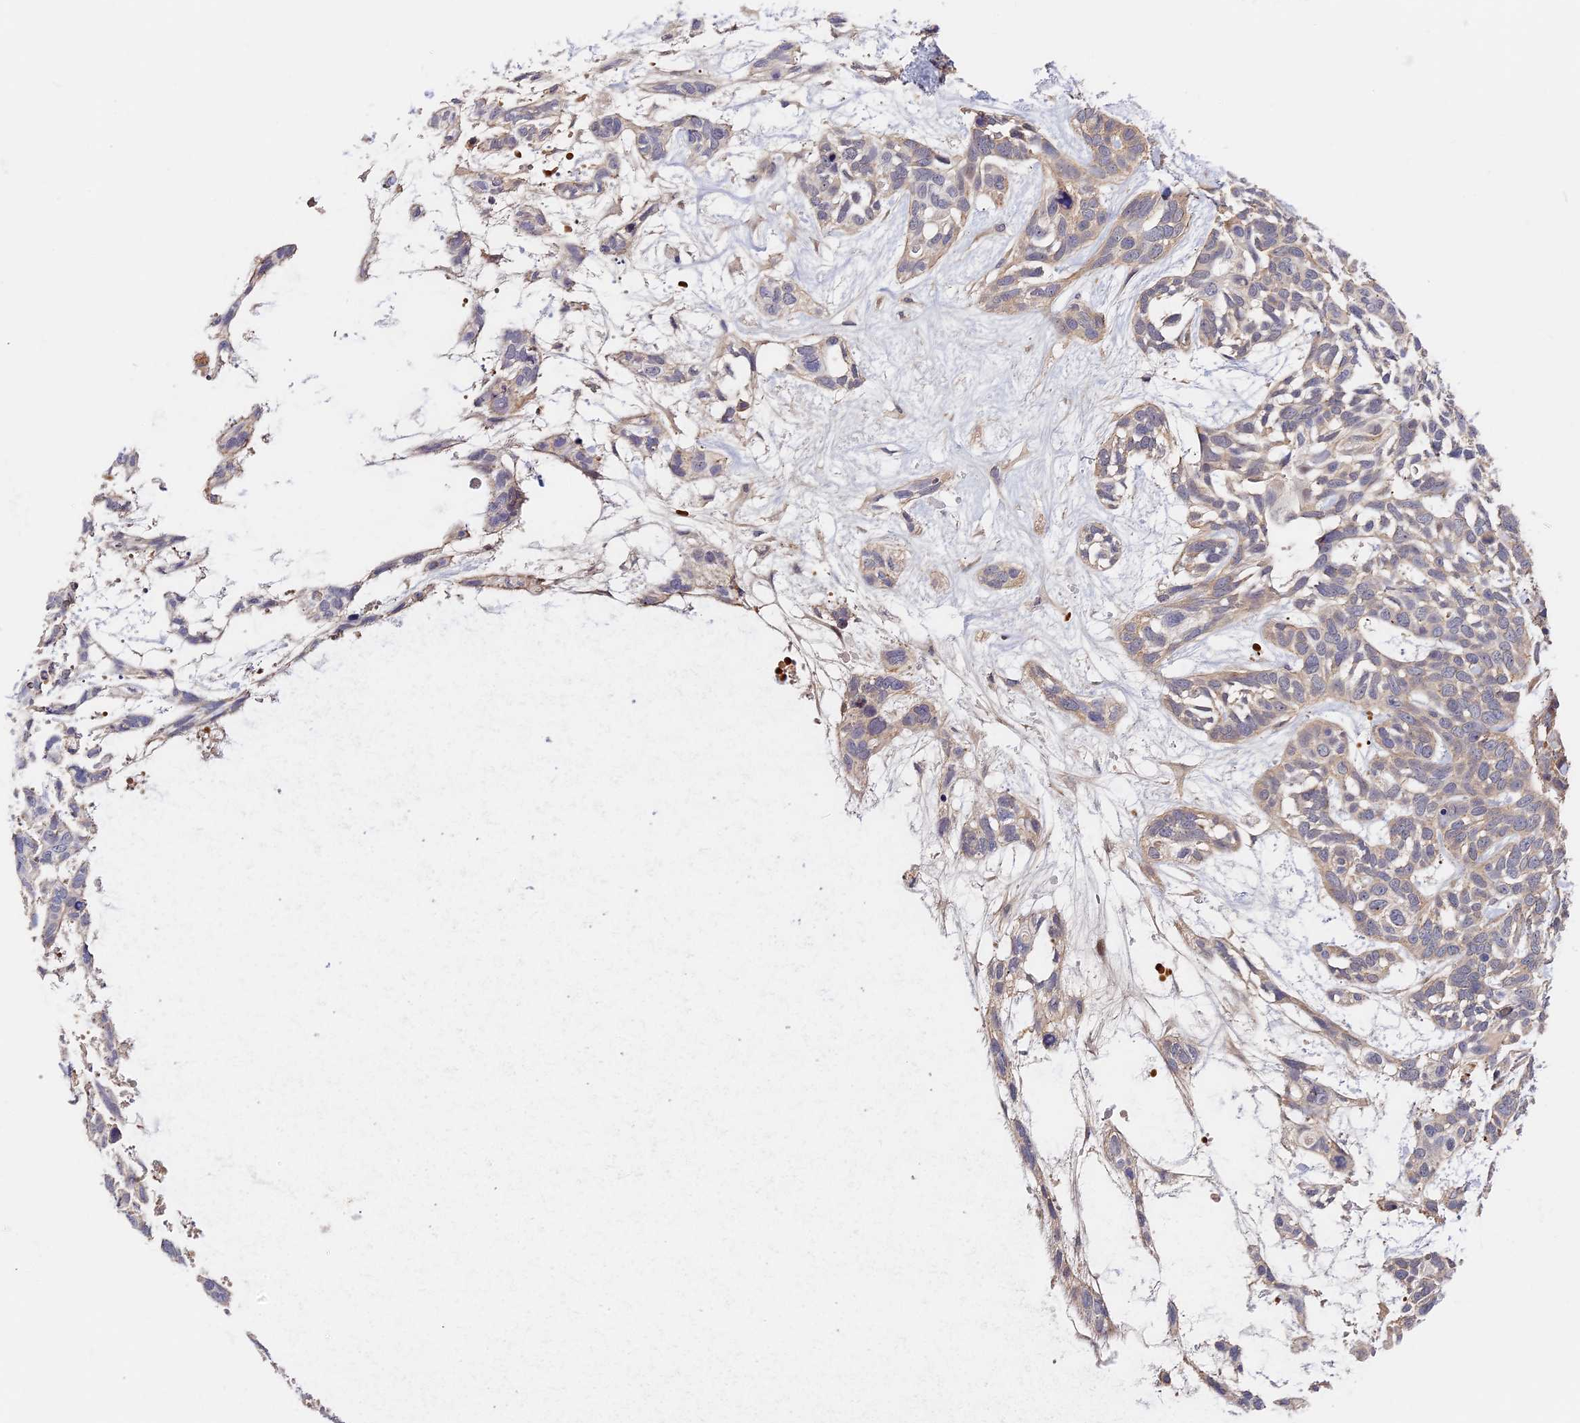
{"staining": {"intensity": "weak", "quantity": "25%-75%", "location": "cytoplasmic/membranous"}, "tissue": "skin cancer", "cell_type": "Tumor cells", "image_type": "cancer", "snomed": [{"axis": "morphology", "description": "Basal cell carcinoma"}, {"axis": "topography", "description": "Skin"}], "caption": "Weak cytoplasmic/membranous staining for a protein is seen in about 25%-75% of tumor cells of skin cancer (basal cell carcinoma) using IHC.", "gene": "MISP3", "patient": {"sex": "male", "age": 88}}